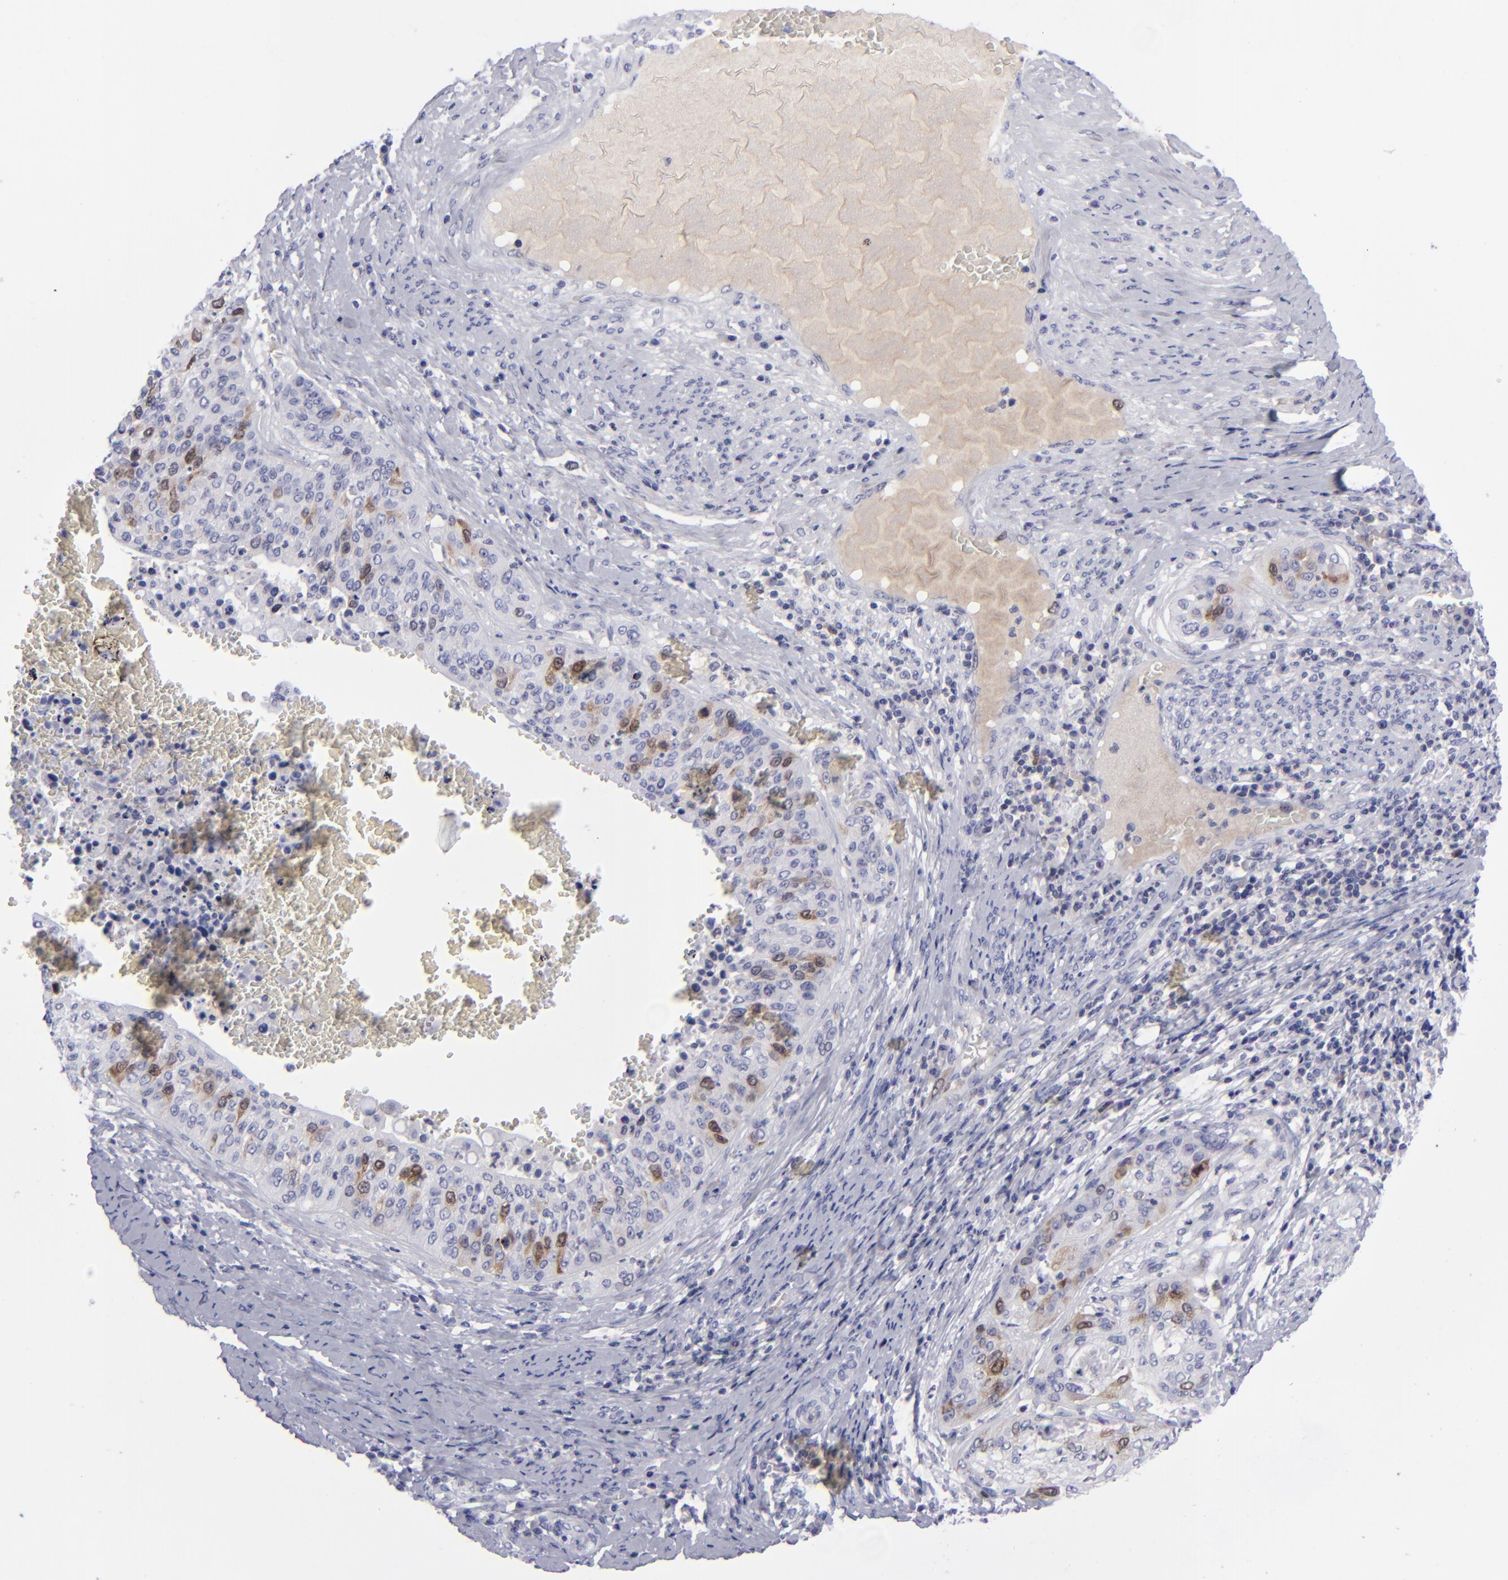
{"staining": {"intensity": "weak", "quantity": "<25%", "location": "cytoplasmic/membranous,nuclear"}, "tissue": "cervical cancer", "cell_type": "Tumor cells", "image_type": "cancer", "snomed": [{"axis": "morphology", "description": "Squamous cell carcinoma, NOS"}, {"axis": "topography", "description": "Cervix"}], "caption": "Squamous cell carcinoma (cervical) was stained to show a protein in brown. There is no significant expression in tumor cells.", "gene": "AURKA", "patient": {"sex": "female", "age": 41}}